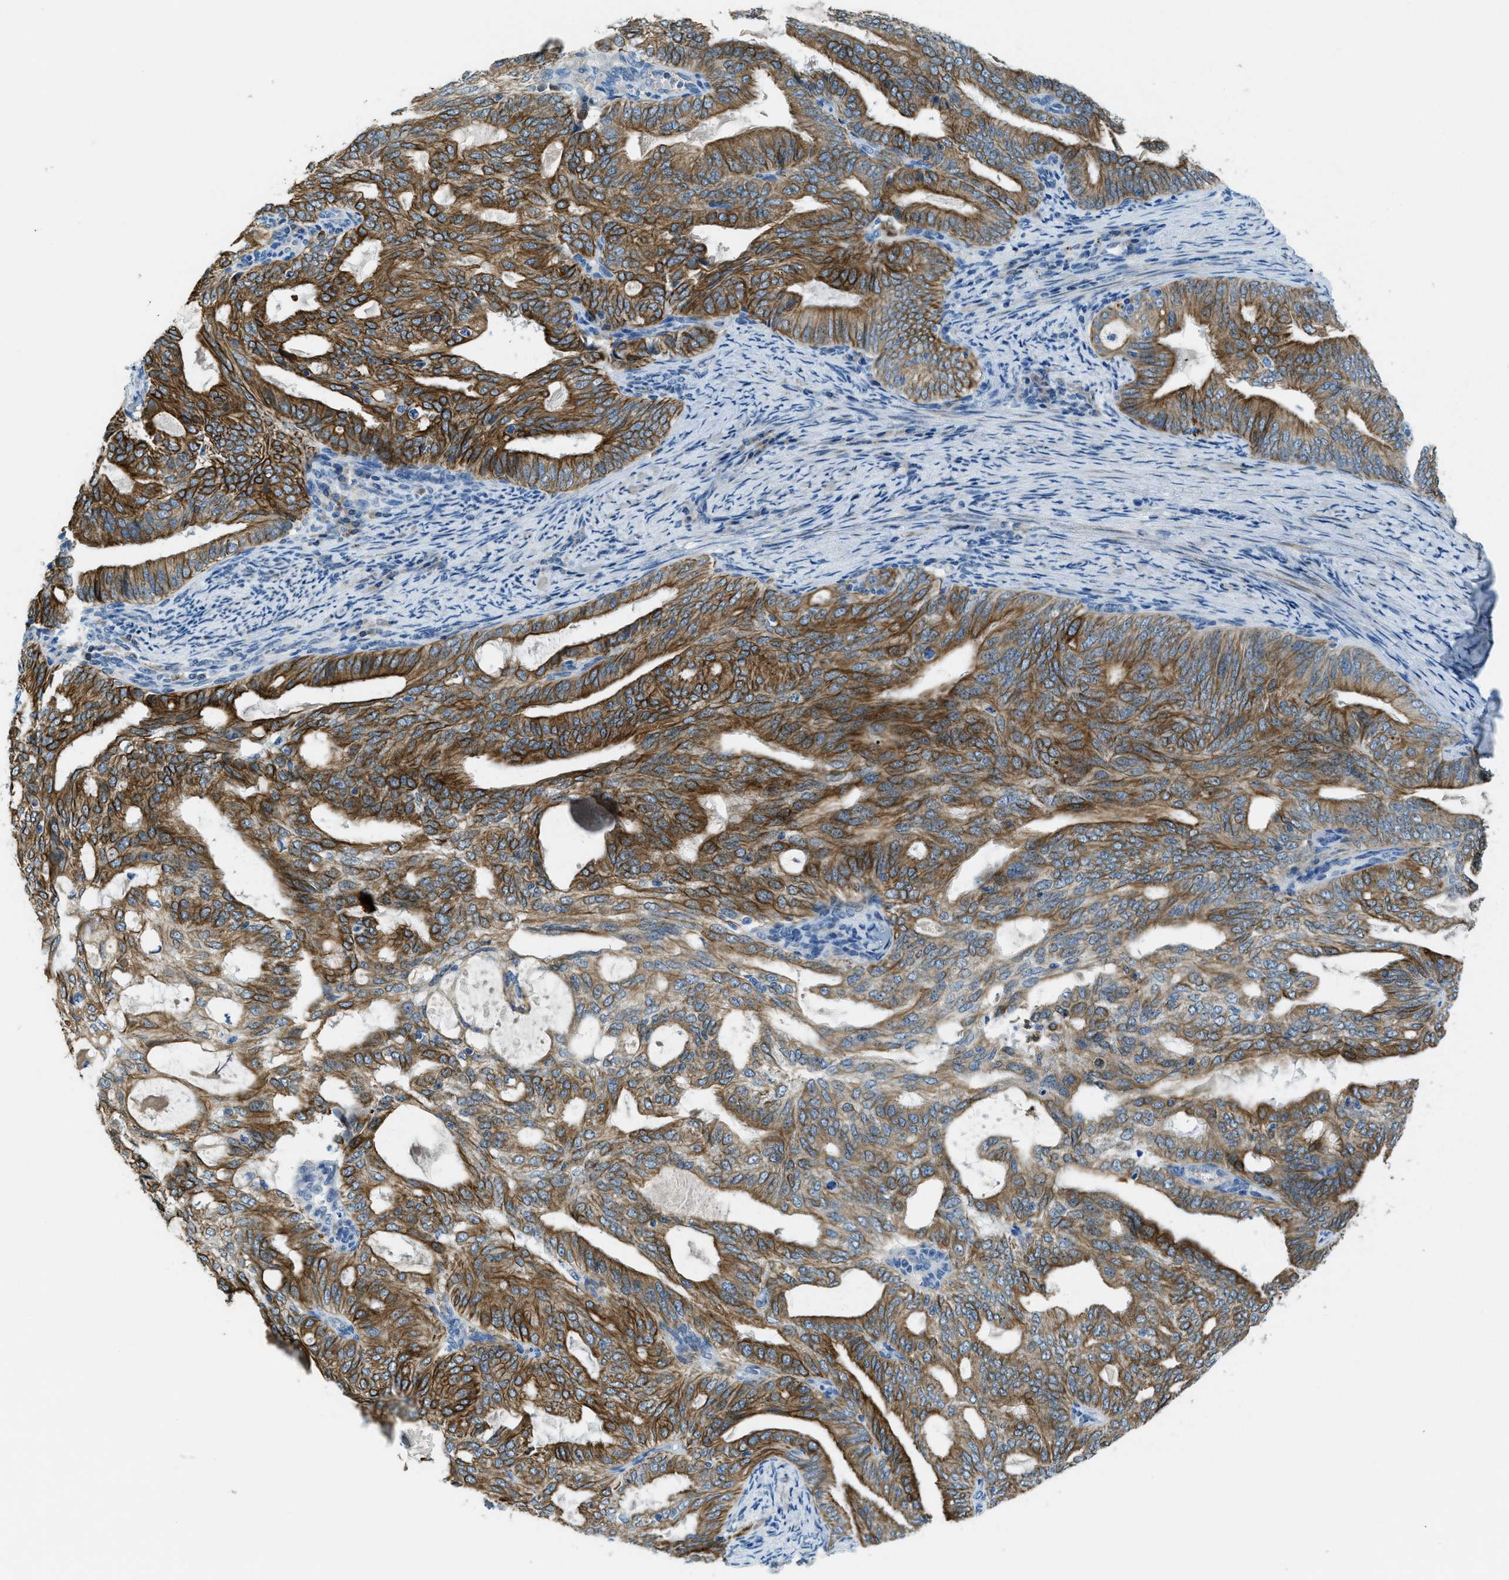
{"staining": {"intensity": "strong", "quantity": ">75%", "location": "cytoplasmic/membranous"}, "tissue": "endometrial cancer", "cell_type": "Tumor cells", "image_type": "cancer", "snomed": [{"axis": "morphology", "description": "Adenocarcinoma, NOS"}, {"axis": "topography", "description": "Endometrium"}], "caption": "Protein staining of endometrial adenocarcinoma tissue shows strong cytoplasmic/membranous positivity in approximately >75% of tumor cells. The protein is stained brown, and the nuclei are stained in blue (DAB (3,3'-diaminobenzidine) IHC with brightfield microscopy, high magnification).", "gene": "KLHL8", "patient": {"sex": "female", "age": 58}}